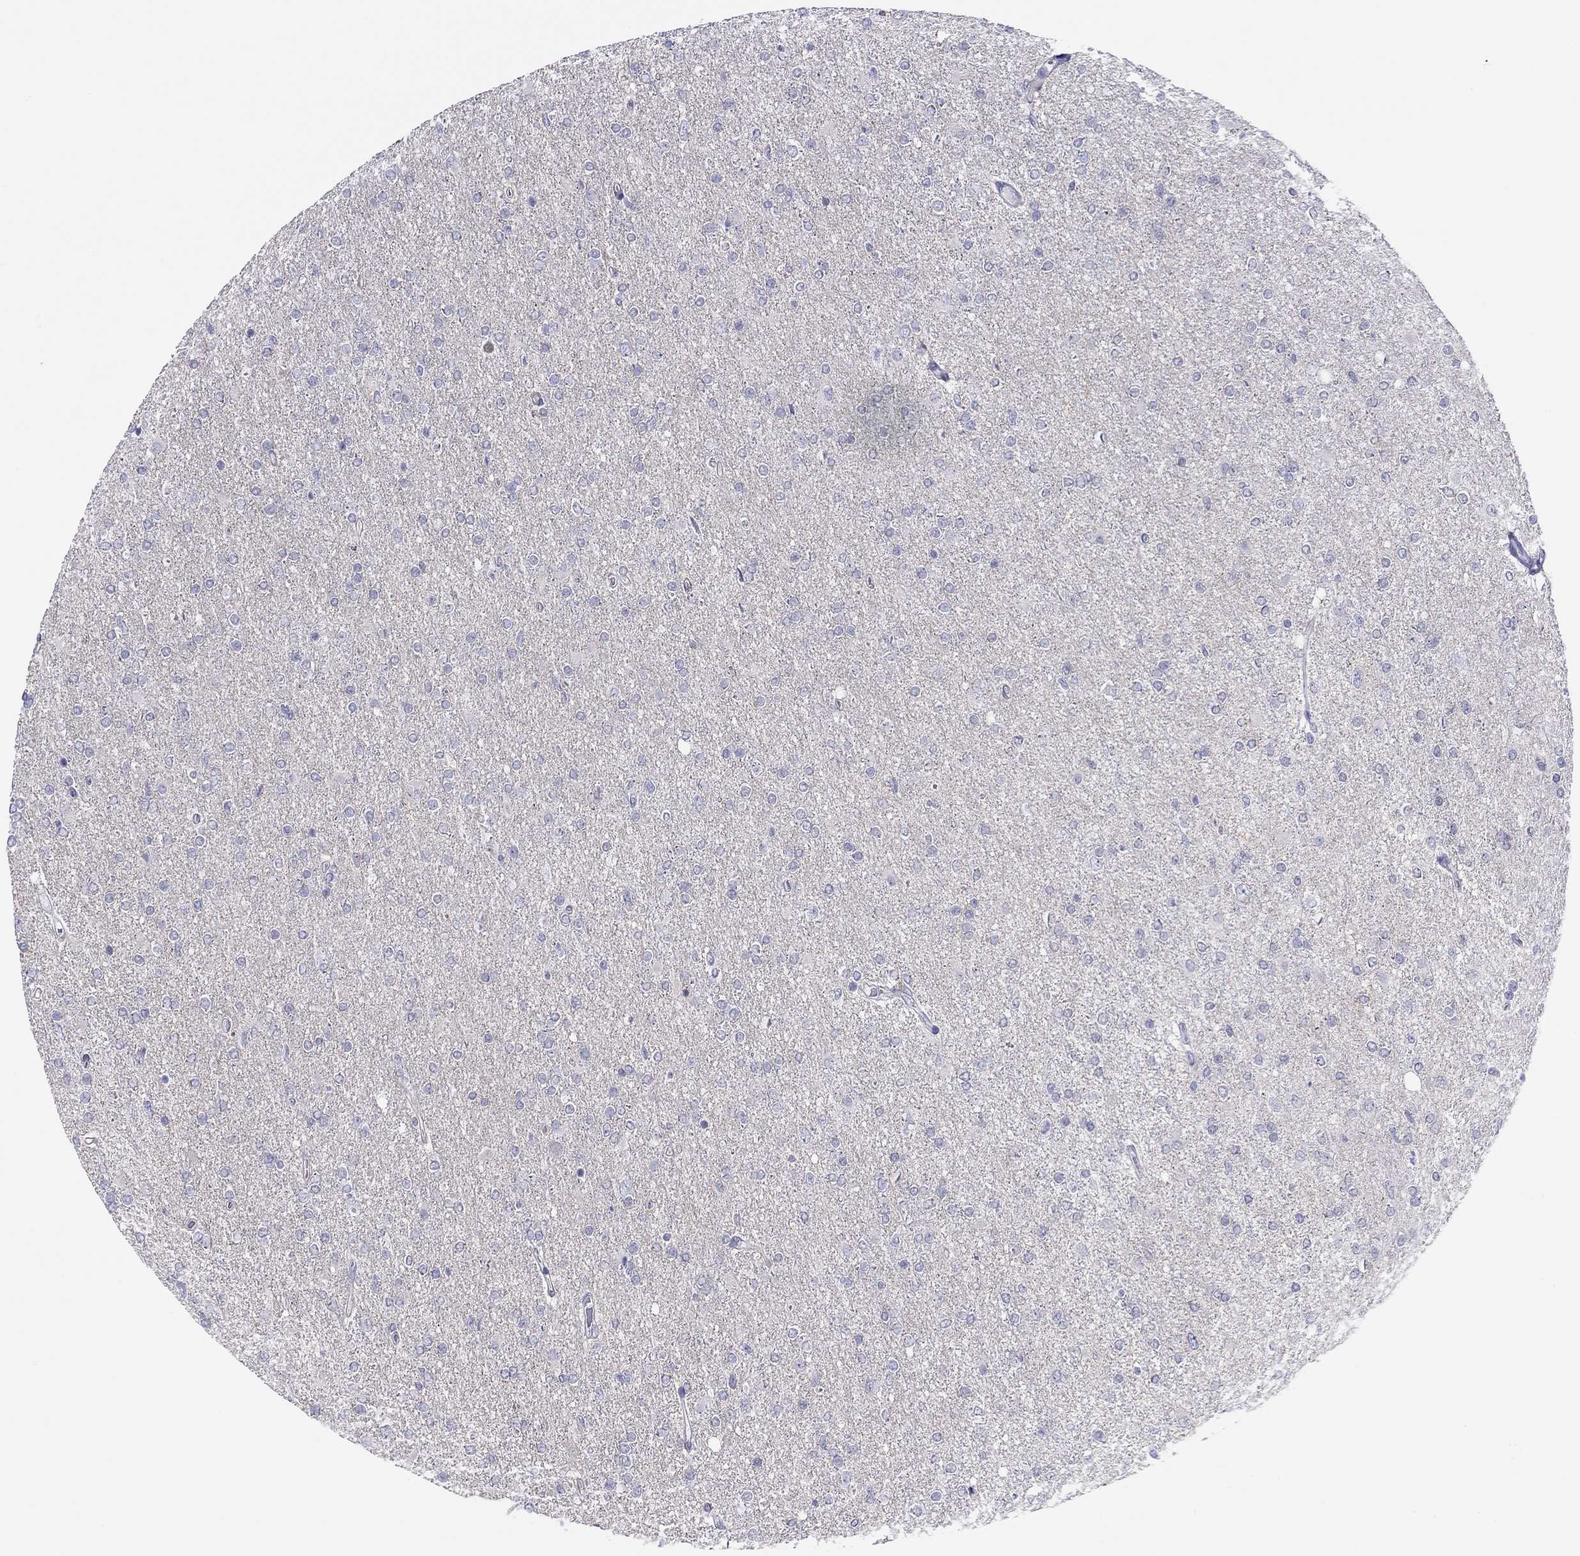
{"staining": {"intensity": "negative", "quantity": "none", "location": "none"}, "tissue": "glioma", "cell_type": "Tumor cells", "image_type": "cancer", "snomed": [{"axis": "morphology", "description": "Glioma, malignant, High grade"}, {"axis": "topography", "description": "Cerebral cortex"}], "caption": "This is a photomicrograph of immunohistochemistry staining of glioma, which shows no staining in tumor cells.", "gene": "SLC46A2", "patient": {"sex": "male", "age": 70}}